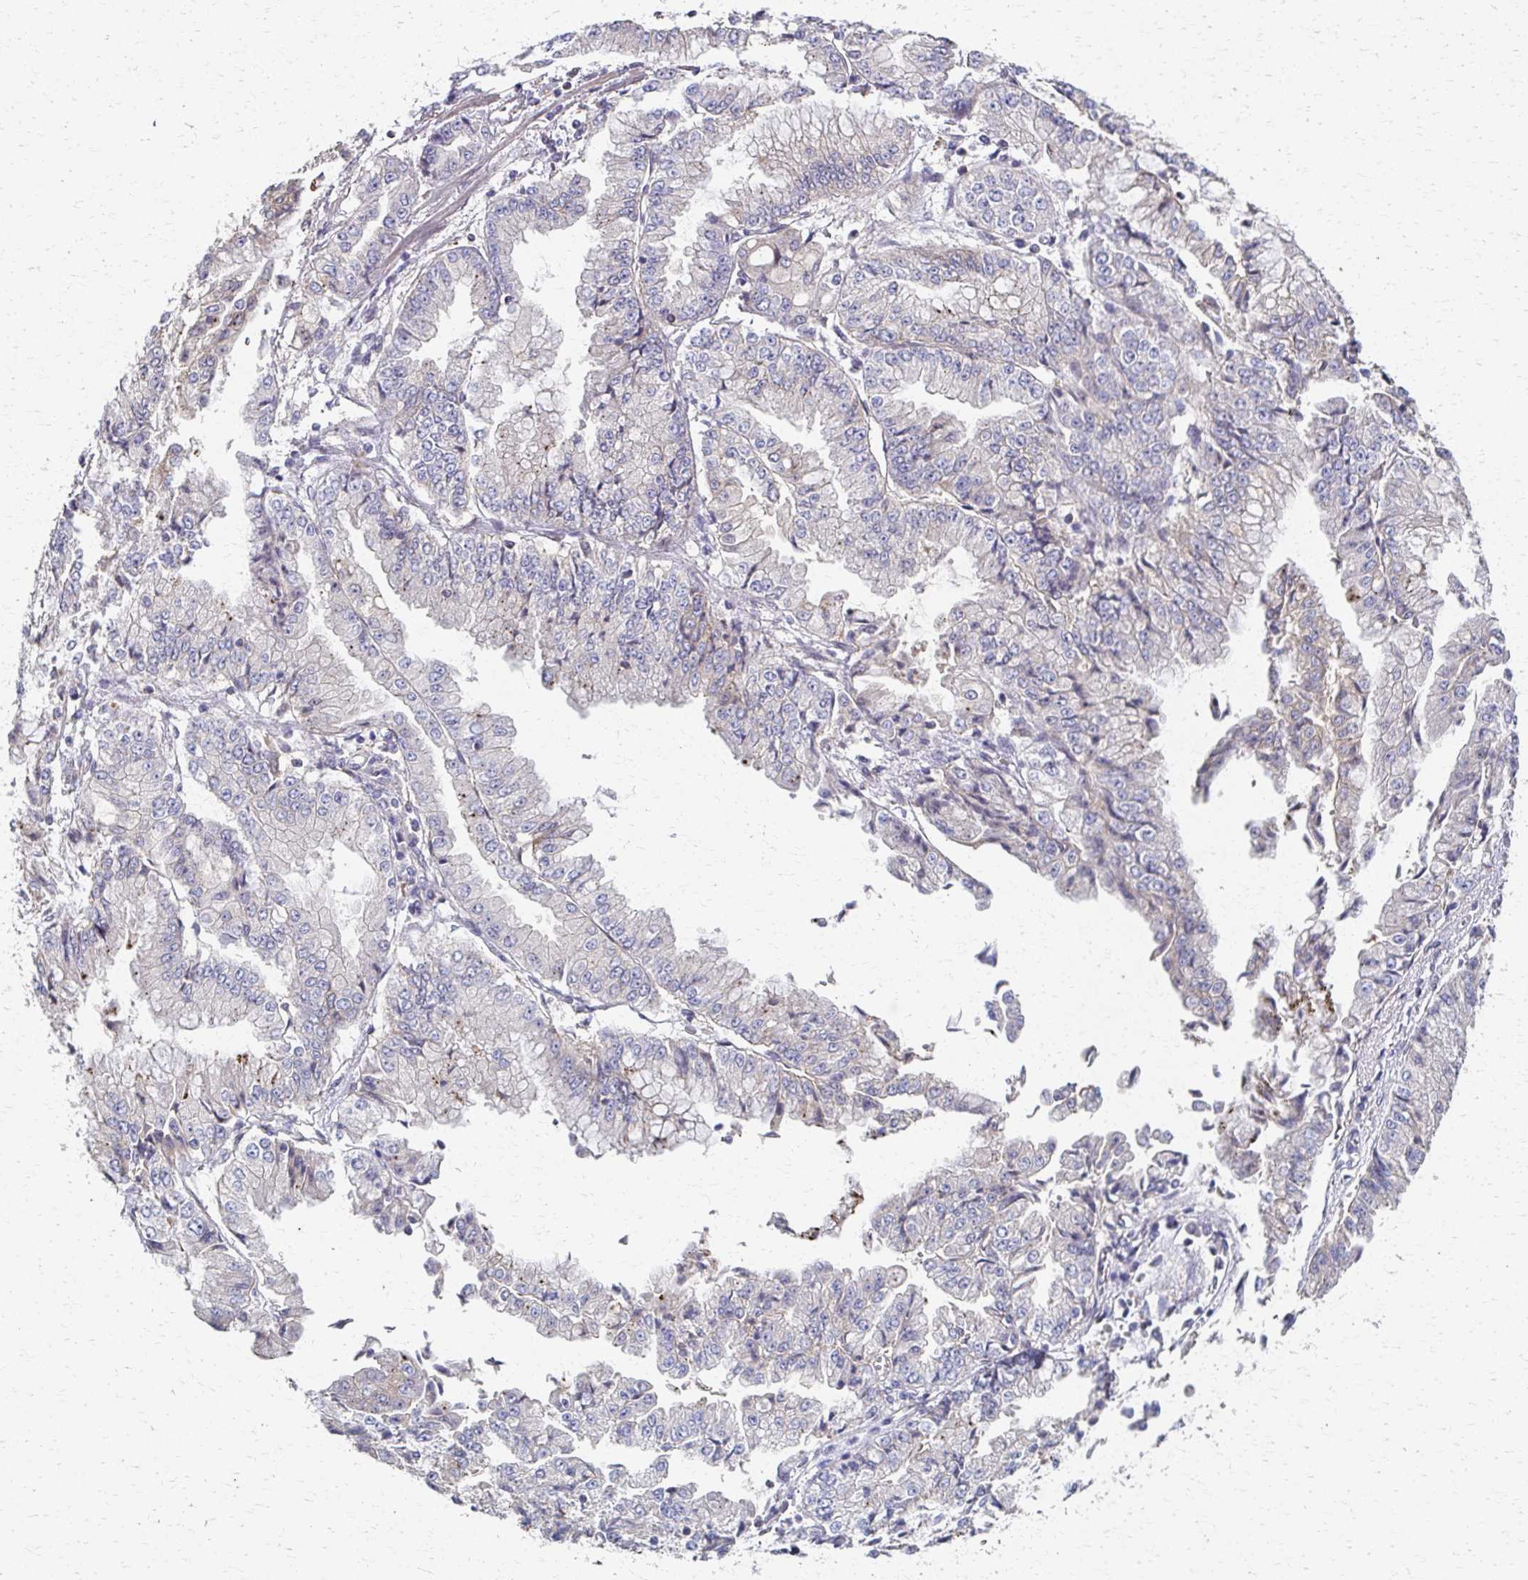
{"staining": {"intensity": "weak", "quantity": "<25%", "location": "cytoplasmic/membranous"}, "tissue": "stomach cancer", "cell_type": "Tumor cells", "image_type": "cancer", "snomed": [{"axis": "morphology", "description": "Adenocarcinoma, NOS"}, {"axis": "topography", "description": "Stomach, upper"}], "caption": "Tumor cells are negative for protein expression in human adenocarcinoma (stomach). Nuclei are stained in blue.", "gene": "EOLA2", "patient": {"sex": "female", "age": 74}}